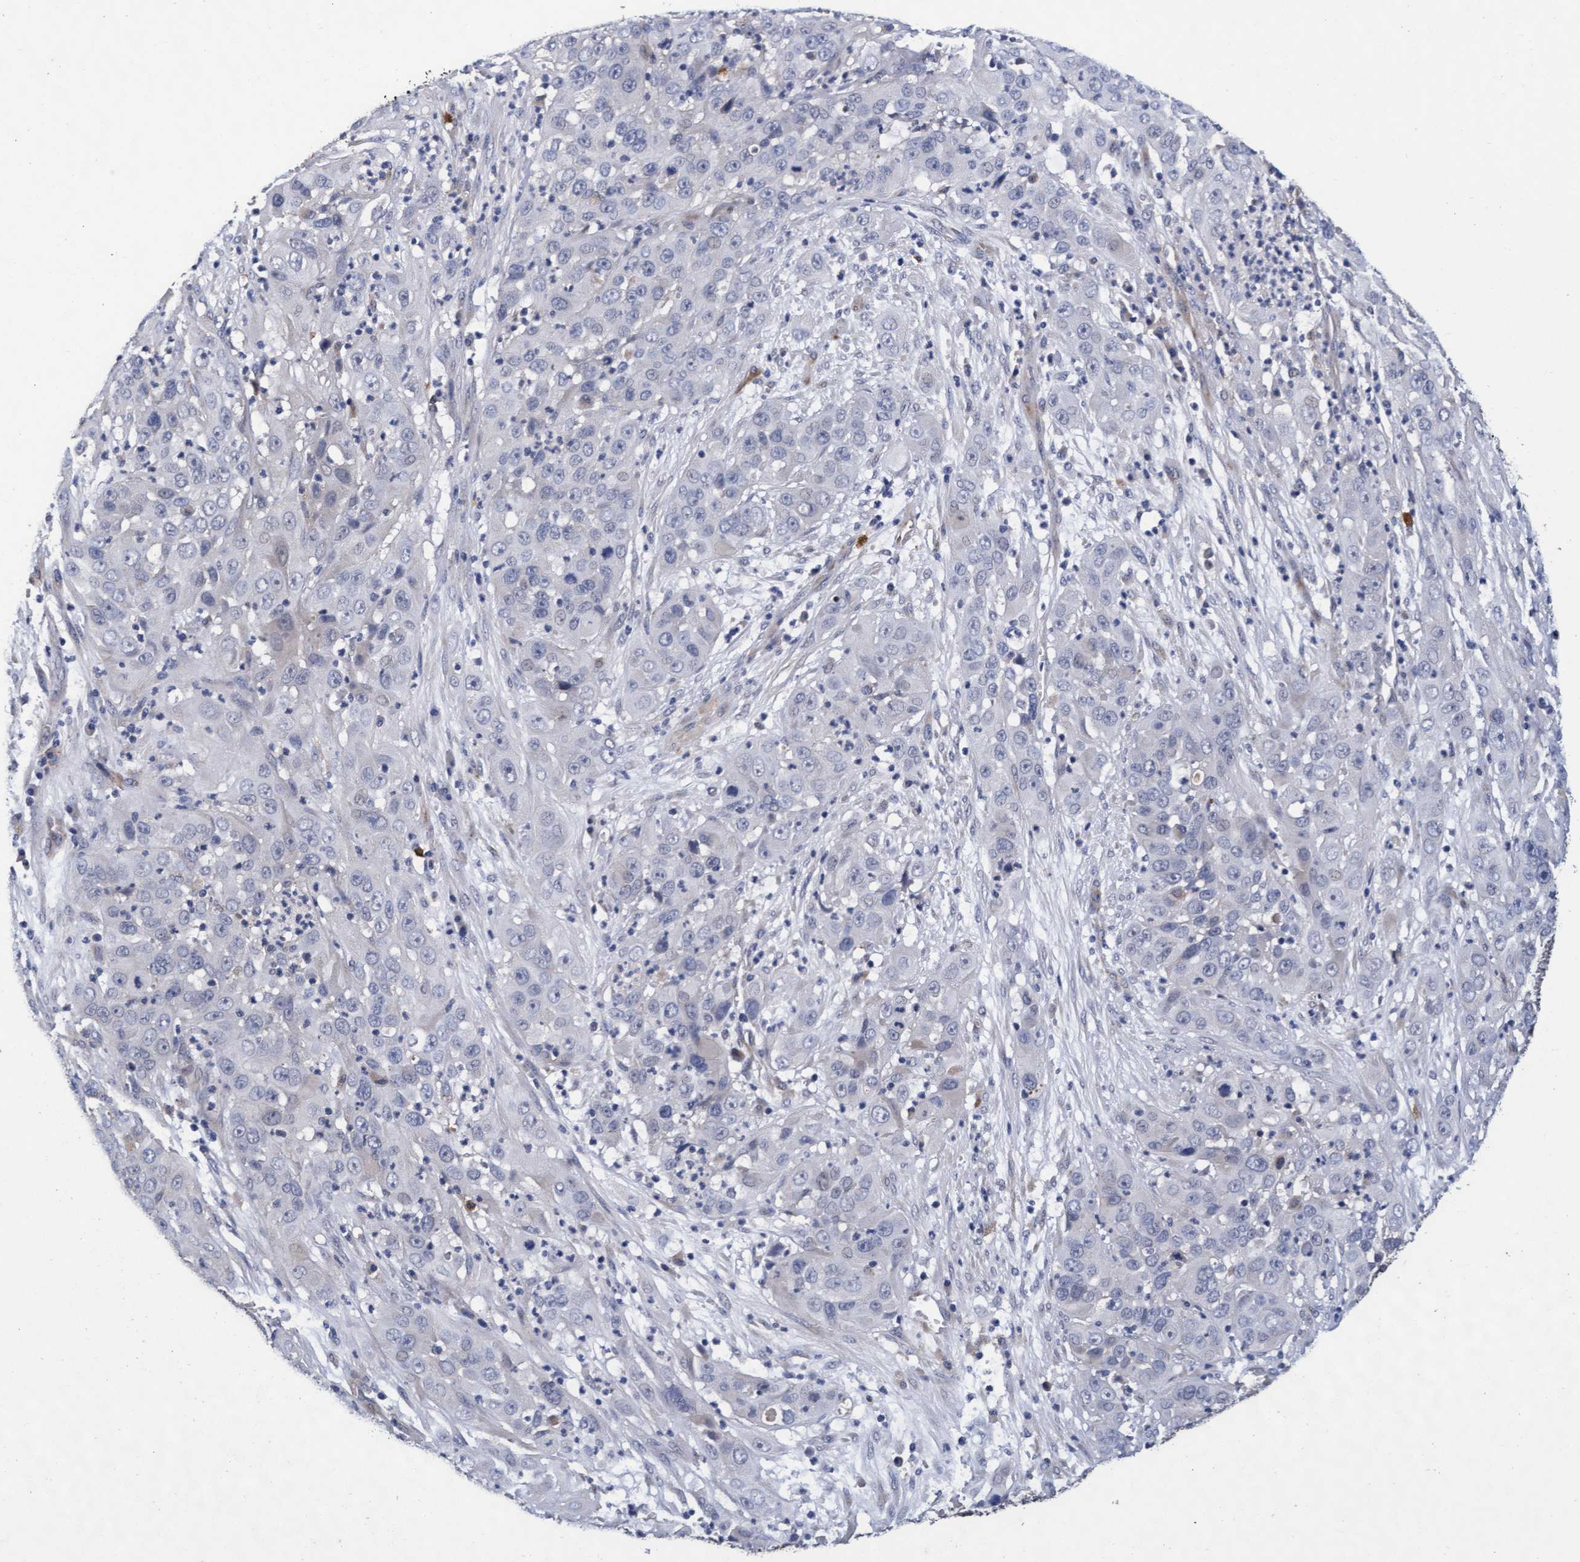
{"staining": {"intensity": "negative", "quantity": "none", "location": "none"}, "tissue": "cervical cancer", "cell_type": "Tumor cells", "image_type": "cancer", "snomed": [{"axis": "morphology", "description": "Squamous cell carcinoma, NOS"}, {"axis": "topography", "description": "Cervix"}], "caption": "This photomicrograph is of cervical cancer (squamous cell carcinoma) stained with IHC to label a protein in brown with the nuclei are counter-stained blue. There is no expression in tumor cells. (DAB (3,3'-diaminobenzidine) immunohistochemistry with hematoxylin counter stain).", "gene": "CPQ", "patient": {"sex": "female", "age": 32}}